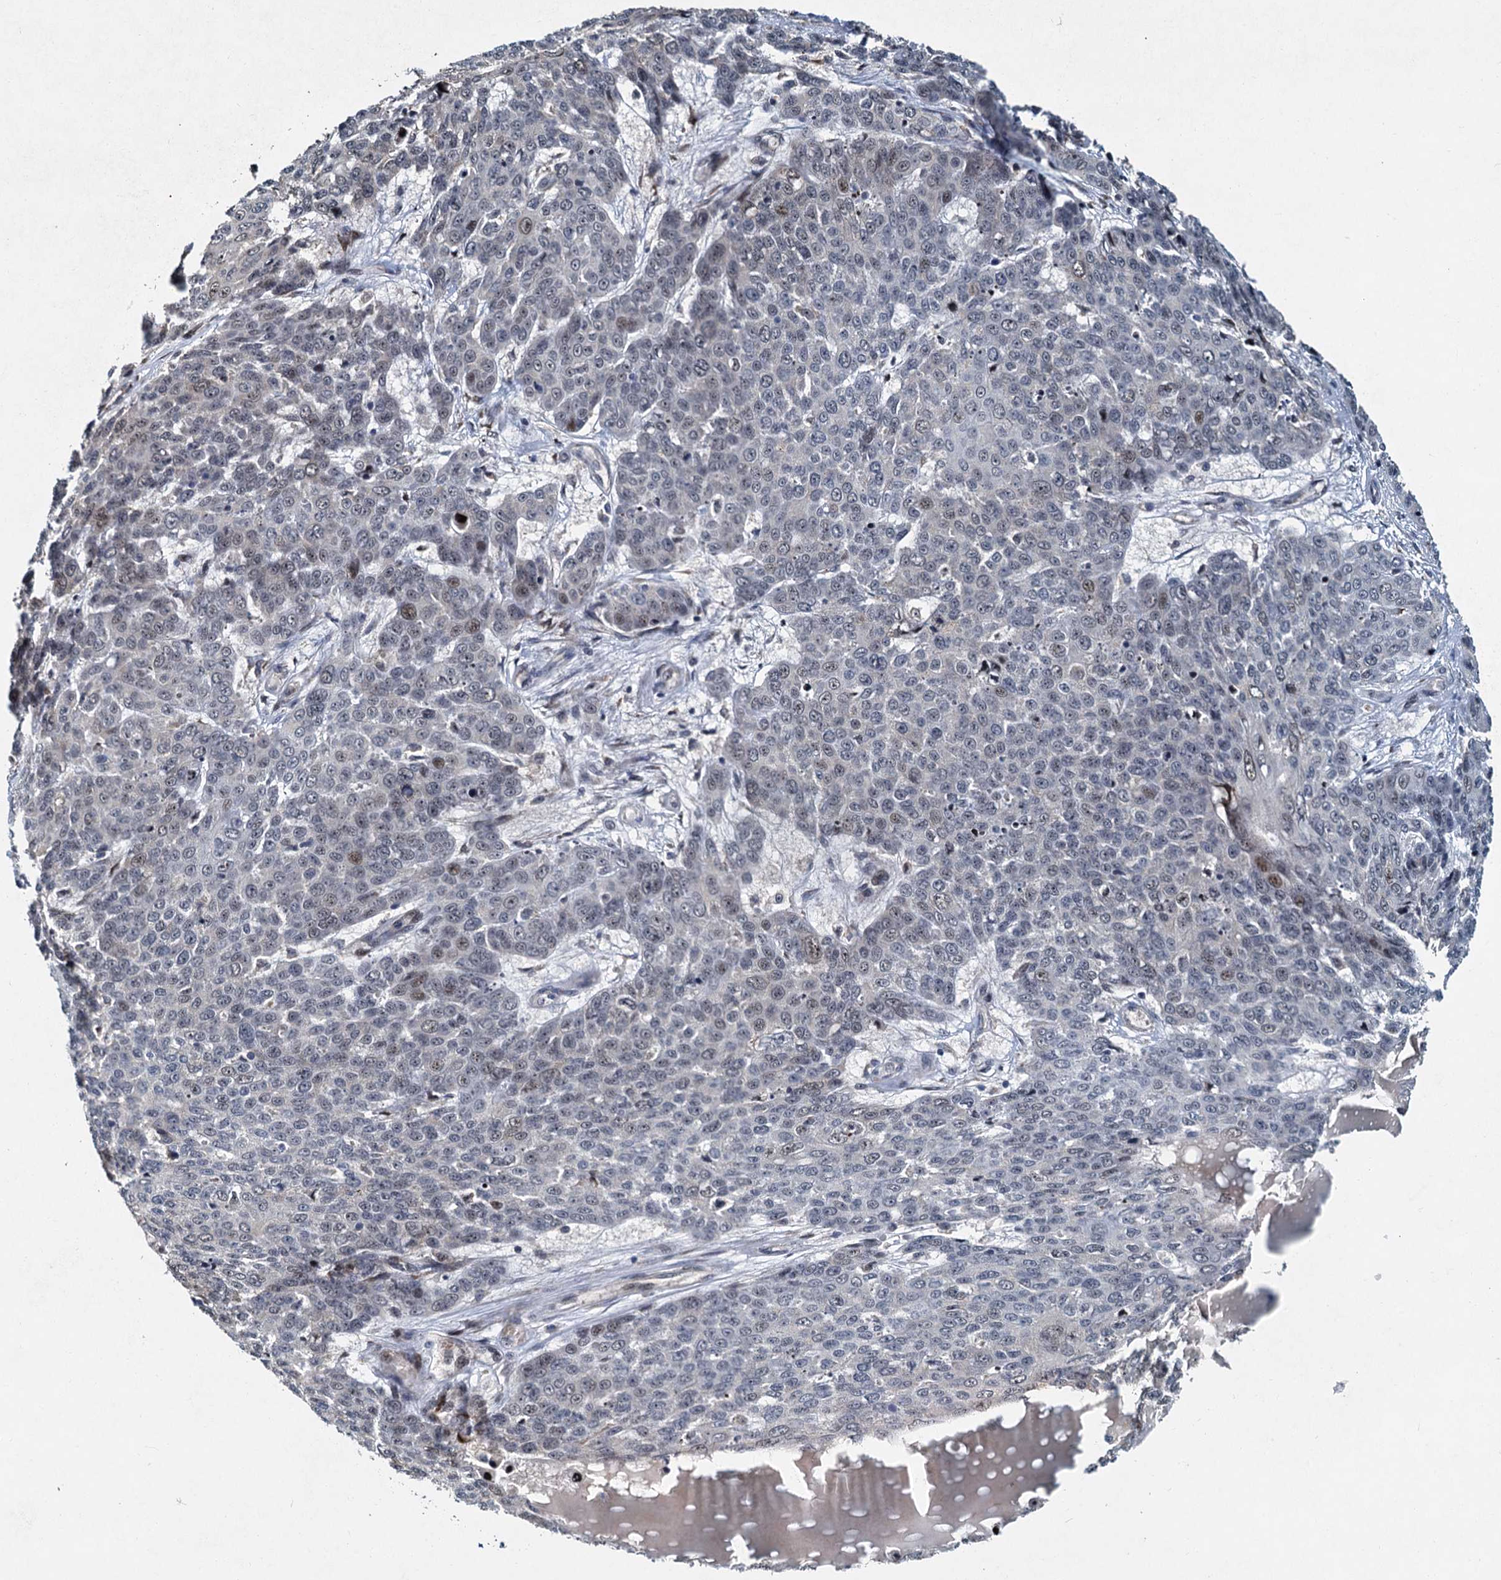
{"staining": {"intensity": "negative", "quantity": "none", "location": "none"}, "tissue": "skin cancer", "cell_type": "Tumor cells", "image_type": "cancer", "snomed": [{"axis": "morphology", "description": "Squamous cell carcinoma, NOS"}, {"axis": "topography", "description": "Skin"}], "caption": "A photomicrograph of human skin squamous cell carcinoma is negative for staining in tumor cells.", "gene": "DNAJC21", "patient": {"sex": "male", "age": 71}}